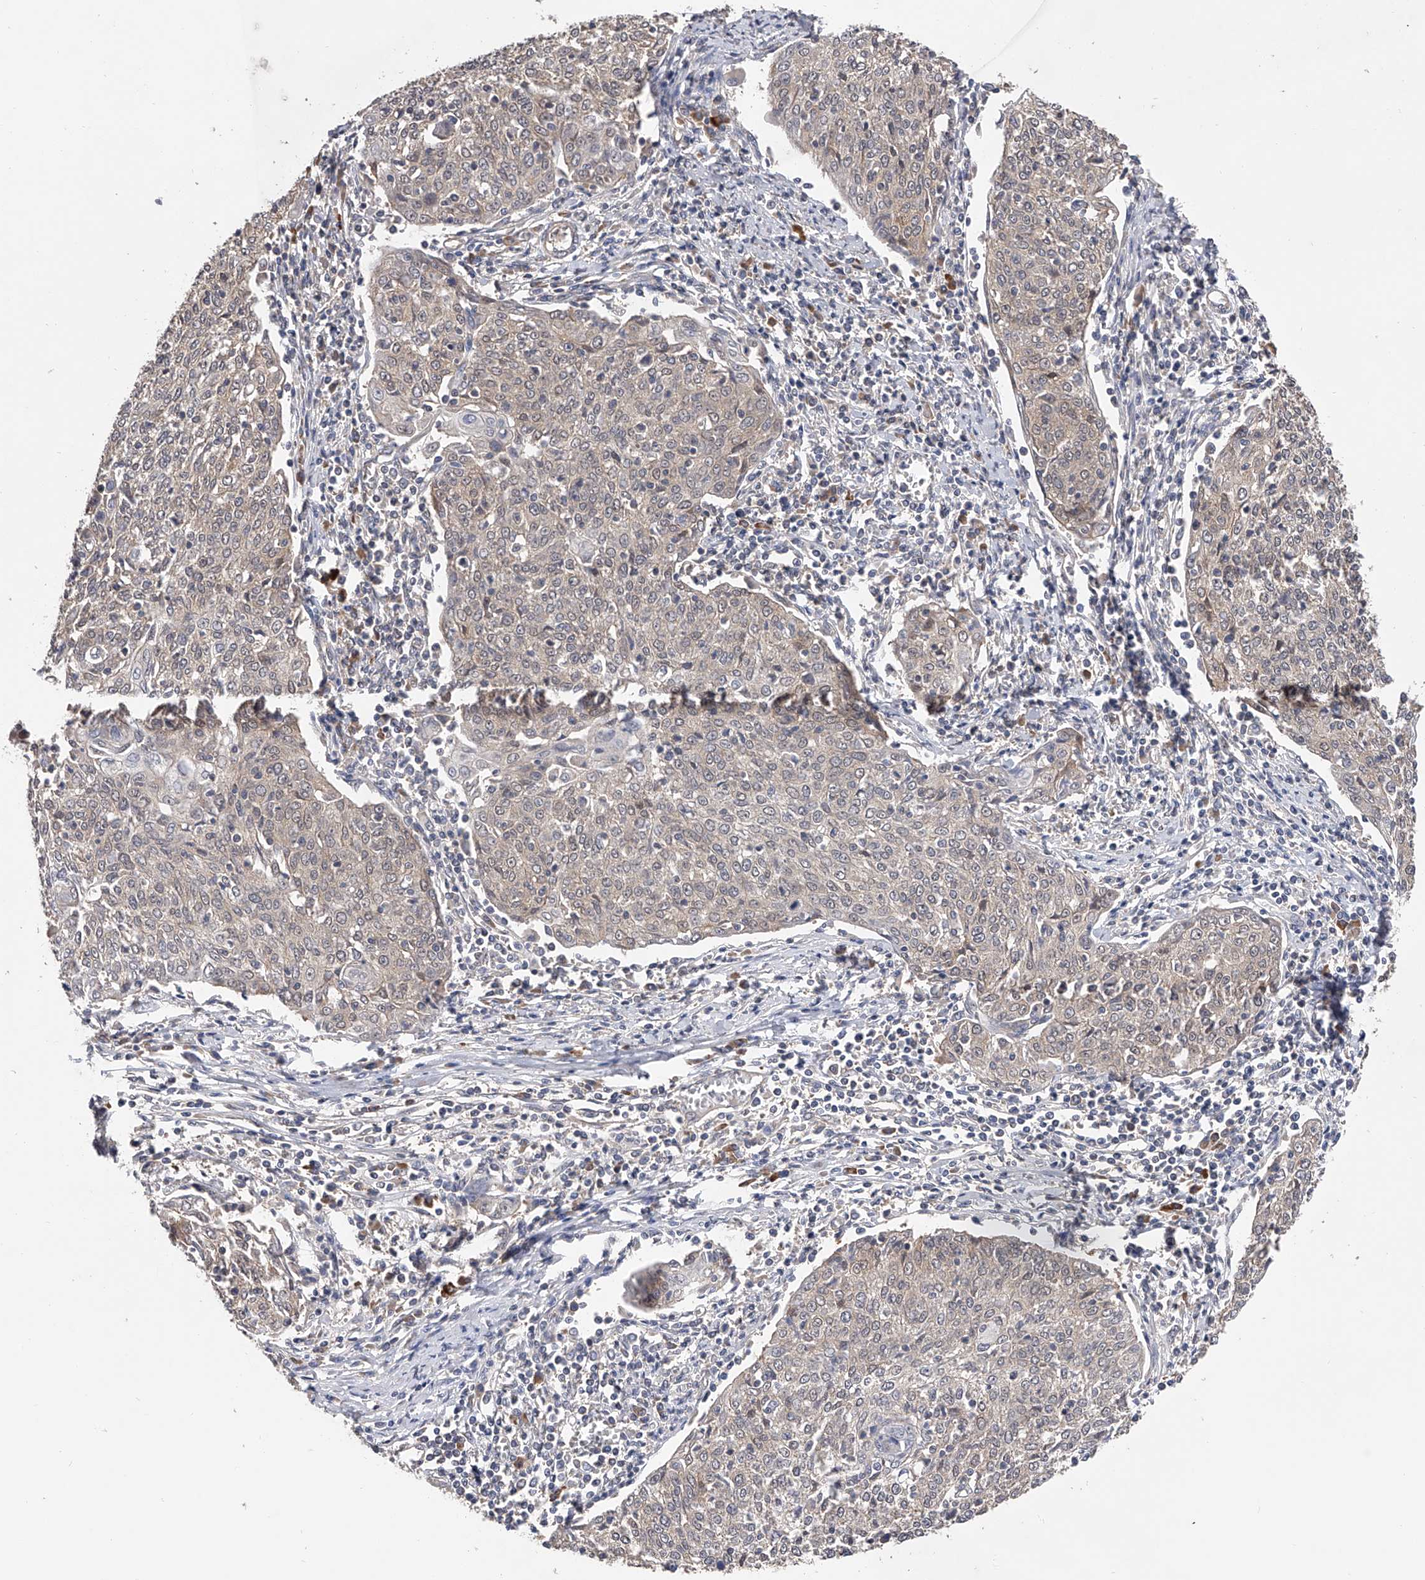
{"staining": {"intensity": "negative", "quantity": "none", "location": "none"}, "tissue": "cervical cancer", "cell_type": "Tumor cells", "image_type": "cancer", "snomed": [{"axis": "morphology", "description": "Squamous cell carcinoma, NOS"}, {"axis": "topography", "description": "Cervix"}], "caption": "Image shows no protein expression in tumor cells of cervical cancer tissue.", "gene": "CFAP298", "patient": {"sex": "female", "age": 48}}